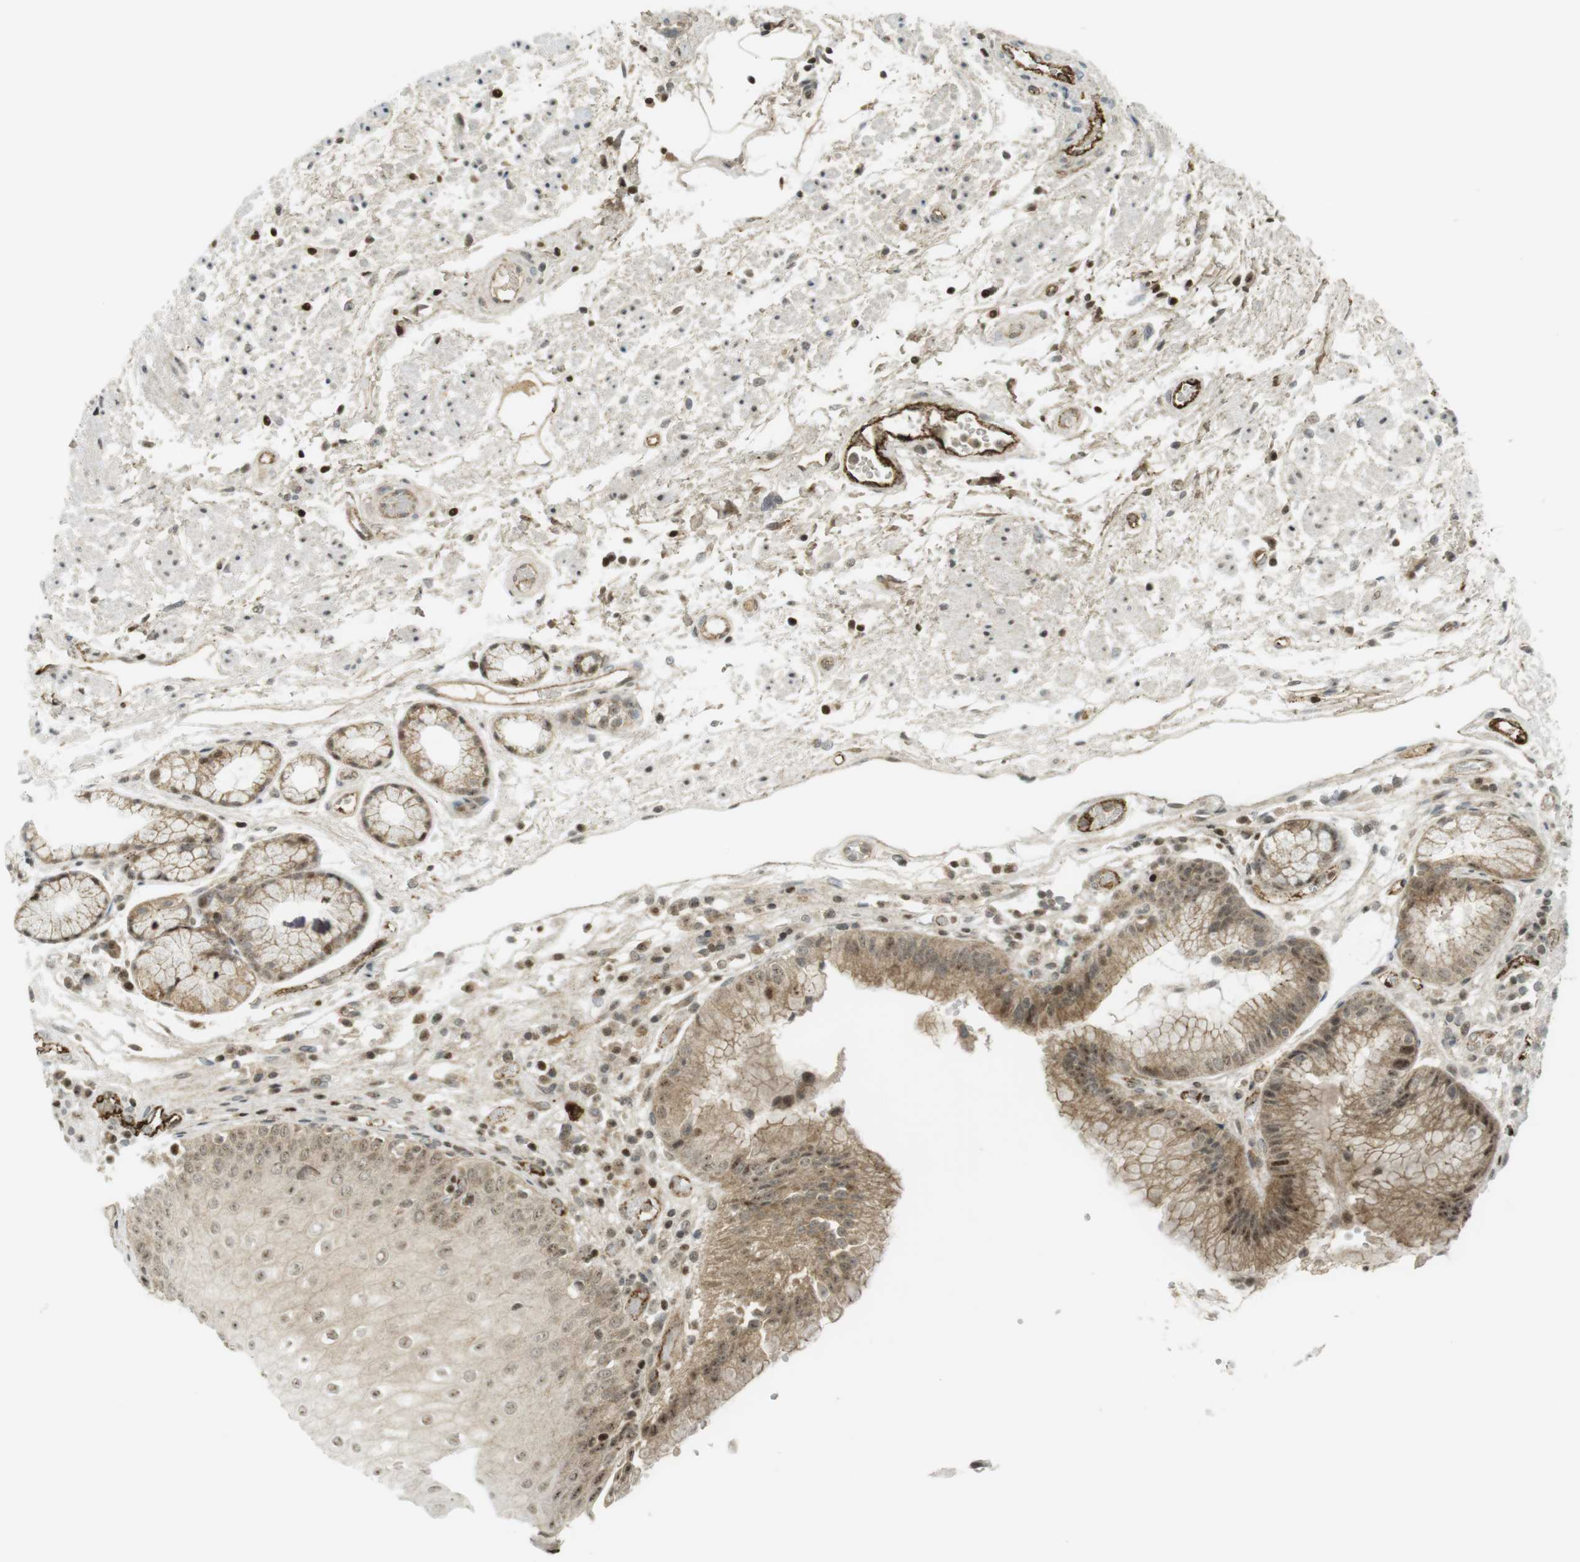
{"staining": {"intensity": "moderate", "quantity": "25%-75%", "location": "cytoplasmic/membranous,nuclear"}, "tissue": "stomach", "cell_type": "Glandular cells", "image_type": "normal", "snomed": [{"axis": "morphology", "description": "Normal tissue, NOS"}, {"axis": "topography", "description": "Stomach, upper"}], "caption": "Human stomach stained with a brown dye displays moderate cytoplasmic/membranous,nuclear positive expression in approximately 25%-75% of glandular cells.", "gene": "PPP1R13B", "patient": {"sex": "male", "age": 72}}